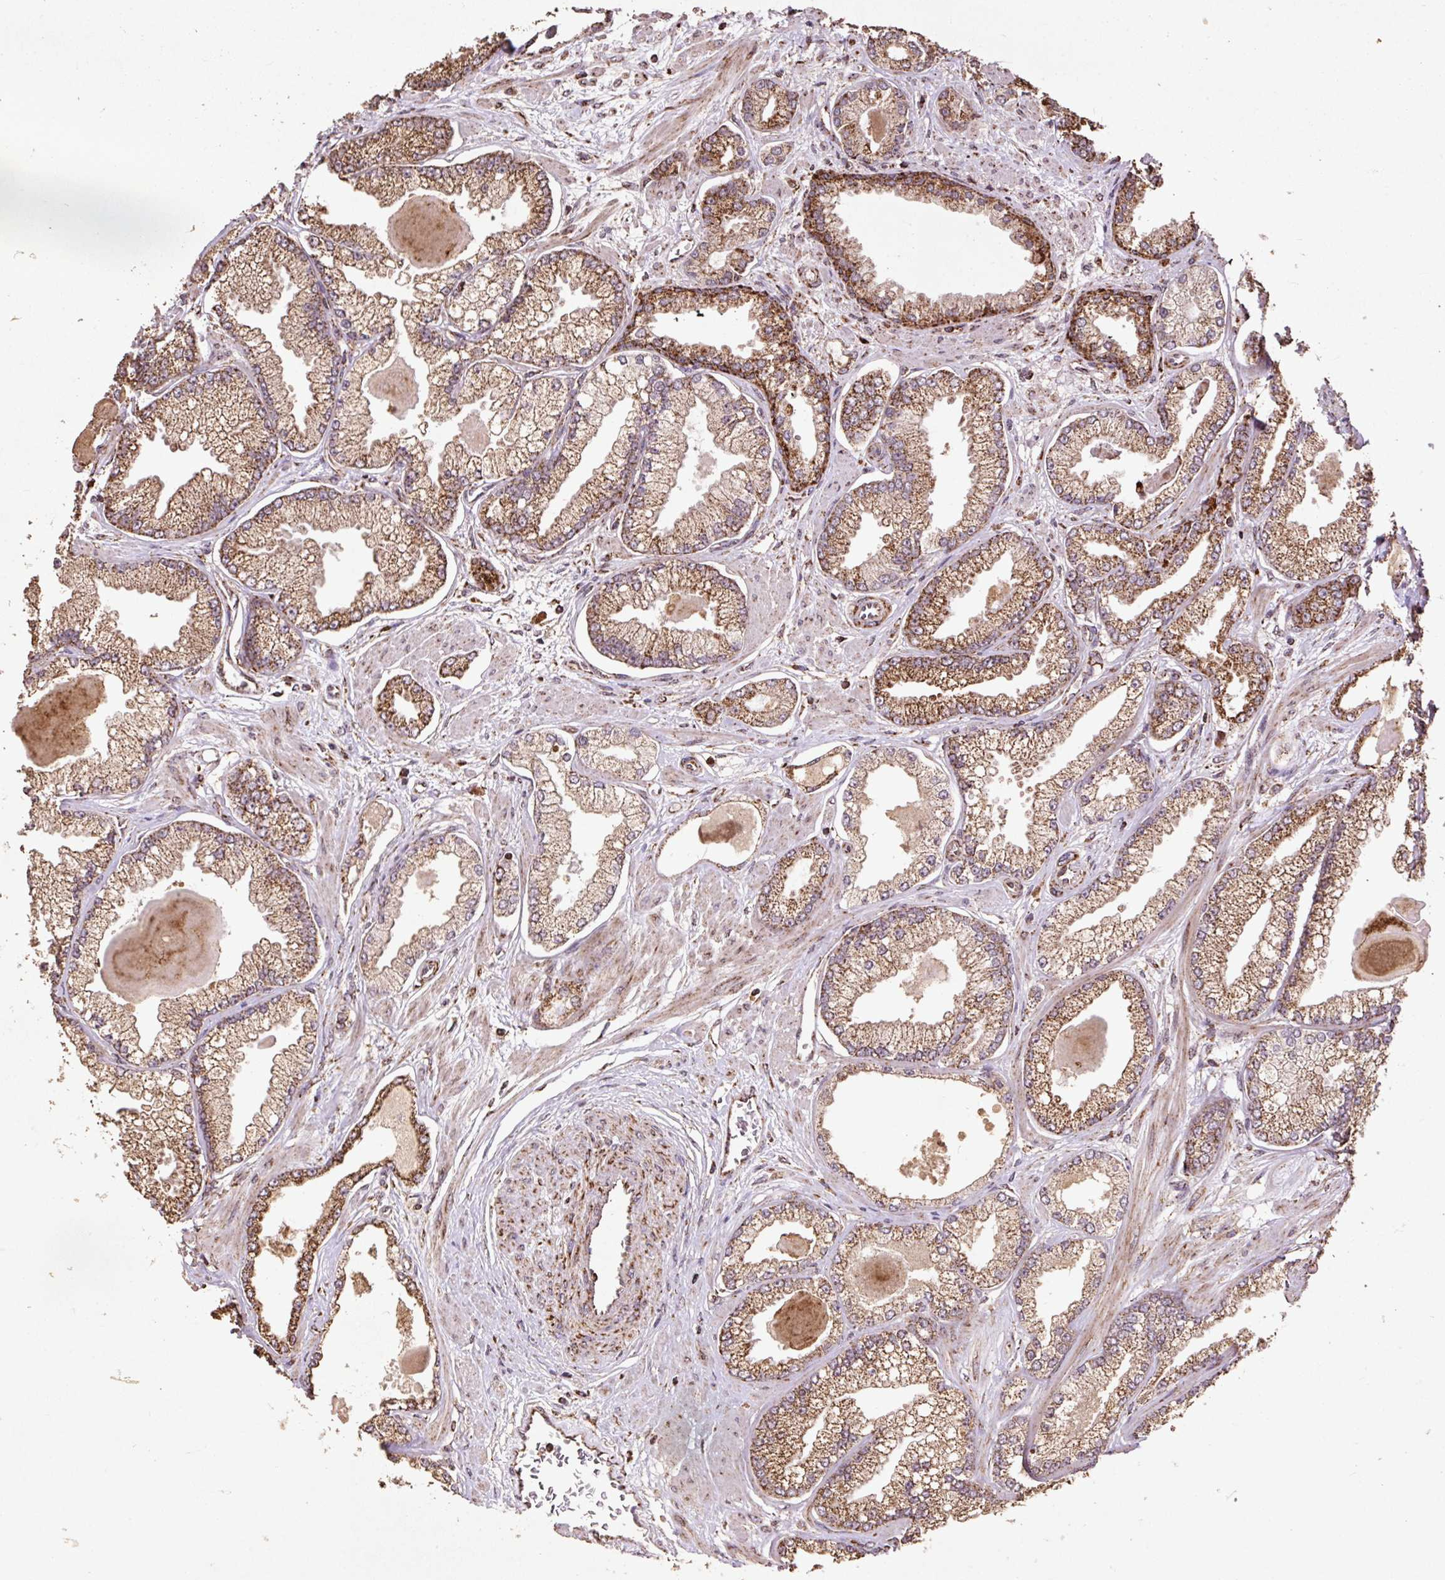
{"staining": {"intensity": "moderate", "quantity": ">75%", "location": "cytoplasmic/membranous"}, "tissue": "prostate cancer", "cell_type": "Tumor cells", "image_type": "cancer", "snomed": [{"axis": "morphology", "description": "Adenocarcinoma, Low grade"}, {"axis": "topography", "description": "Prostate"}], "caption": "Immunohistochemistry of human prostate cancer (low-grade adenocarcinoma) shows medium levels of moderate cytoplasmic/membranous staining in approximately >75% of tumor cells. The staining was performed using DAB (3,3'-diaminobenzidine) to visualize the protein expression in brown, while the nuclei were stained in blue with hematoxylin (Magnification: 20x).", "gene": "ATP5F1A", "patient": {"sex": "male", "age": 64}}